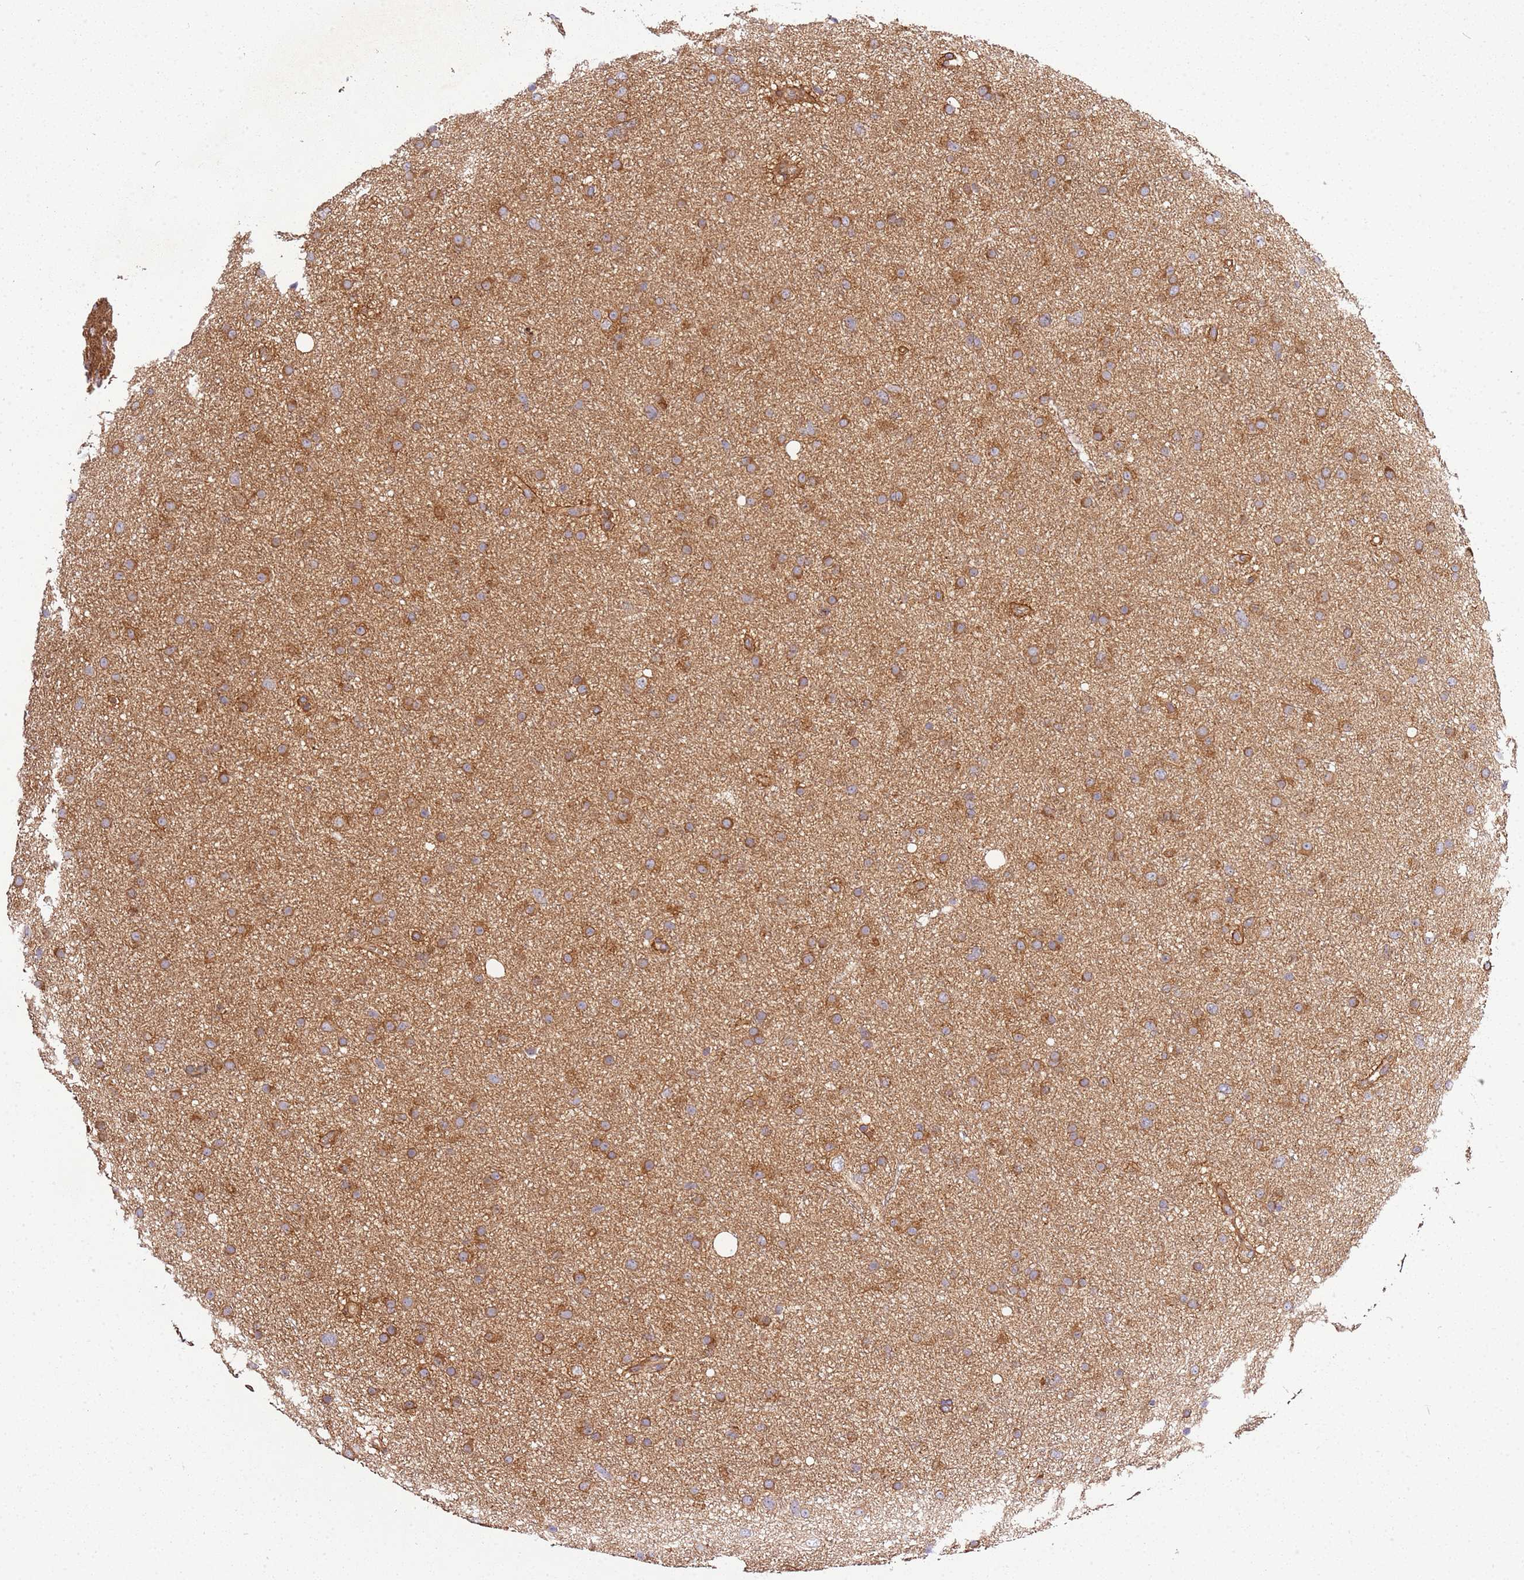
{"staining": {"intensity": "moderate", "quantity": ">75%", "location": "cytoplasmic/membranous"}, "tissue": "glioma", "cell_type": "Tumor cells", "image_type": "cancer", "snomed": [{"axis": "morphology", "description": "Glioma, malignant, Low grade"}, {"axis": "topography", "description": "Cerebral cortex"}], "caption": "Tumor cells display medium levels of moderate cytoplasmic/membranous staining in about >75% of cells in malignant glioma (low-grade).", "gene": "GNL1", "patient": {"sex": "female", "age": 39}}